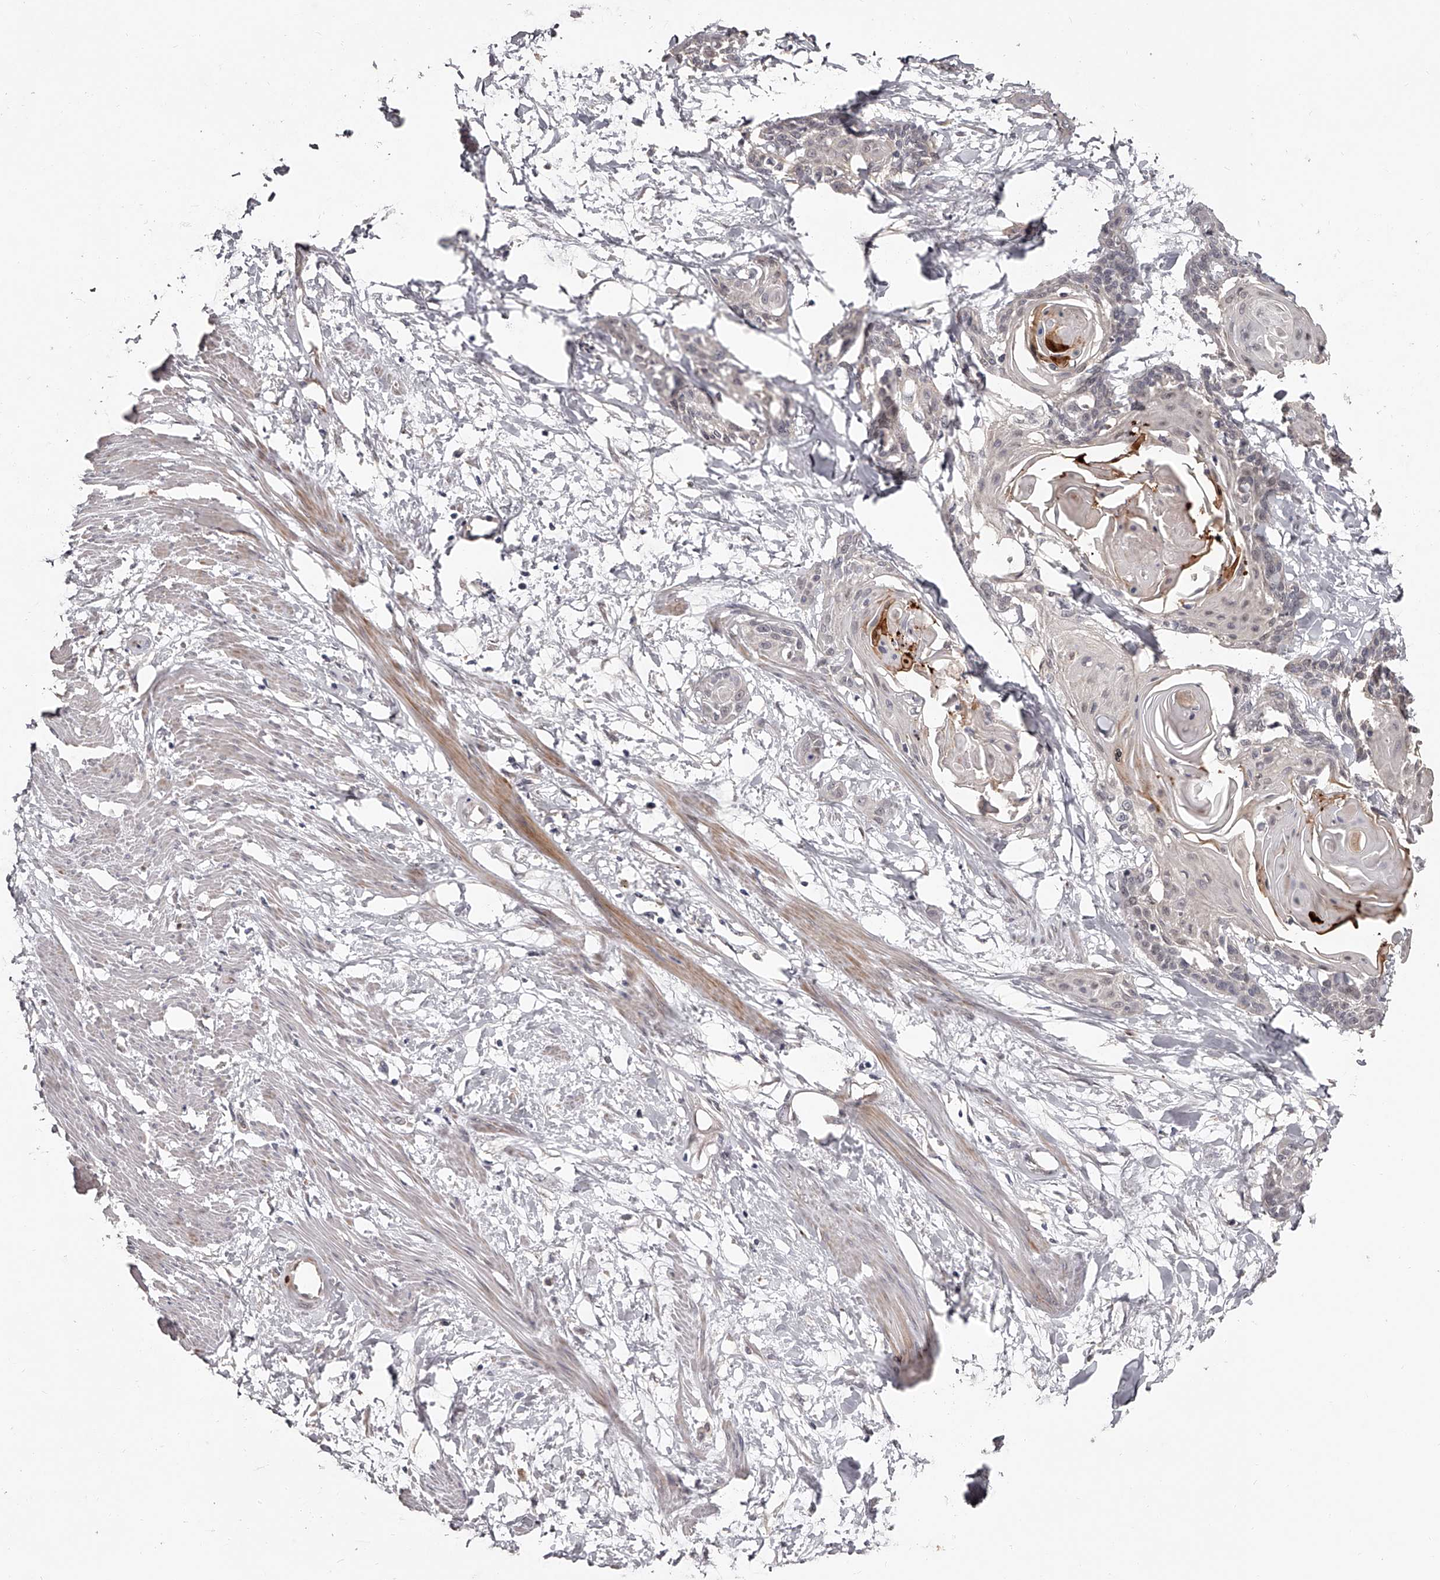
{"staining": {"intensity": "negative", "quantity": "none", "location": "none"}, "tissue": "cervical cancer", "cell_type": "Tumor cells", "image_type": "cancer", "snomed": [{"axis": "morphology", "description": "Squamous cell carcinoma, NOS"}, {"axis": "topography", "description": "Cervix"}], "caption": "A high-resolution image shows immunohistochemistry staining of cervical cancer (squamous cell carcinoma), which demonstrates no significant positivity in tumor cells. Brightfield microscopy of immunohistochemistry (IHC) stained with DAB (brown) and hematoxylin (blue), captured at high magnification.", "gene": "URGCP", "patient": {"sex": "female", "age": 57}}